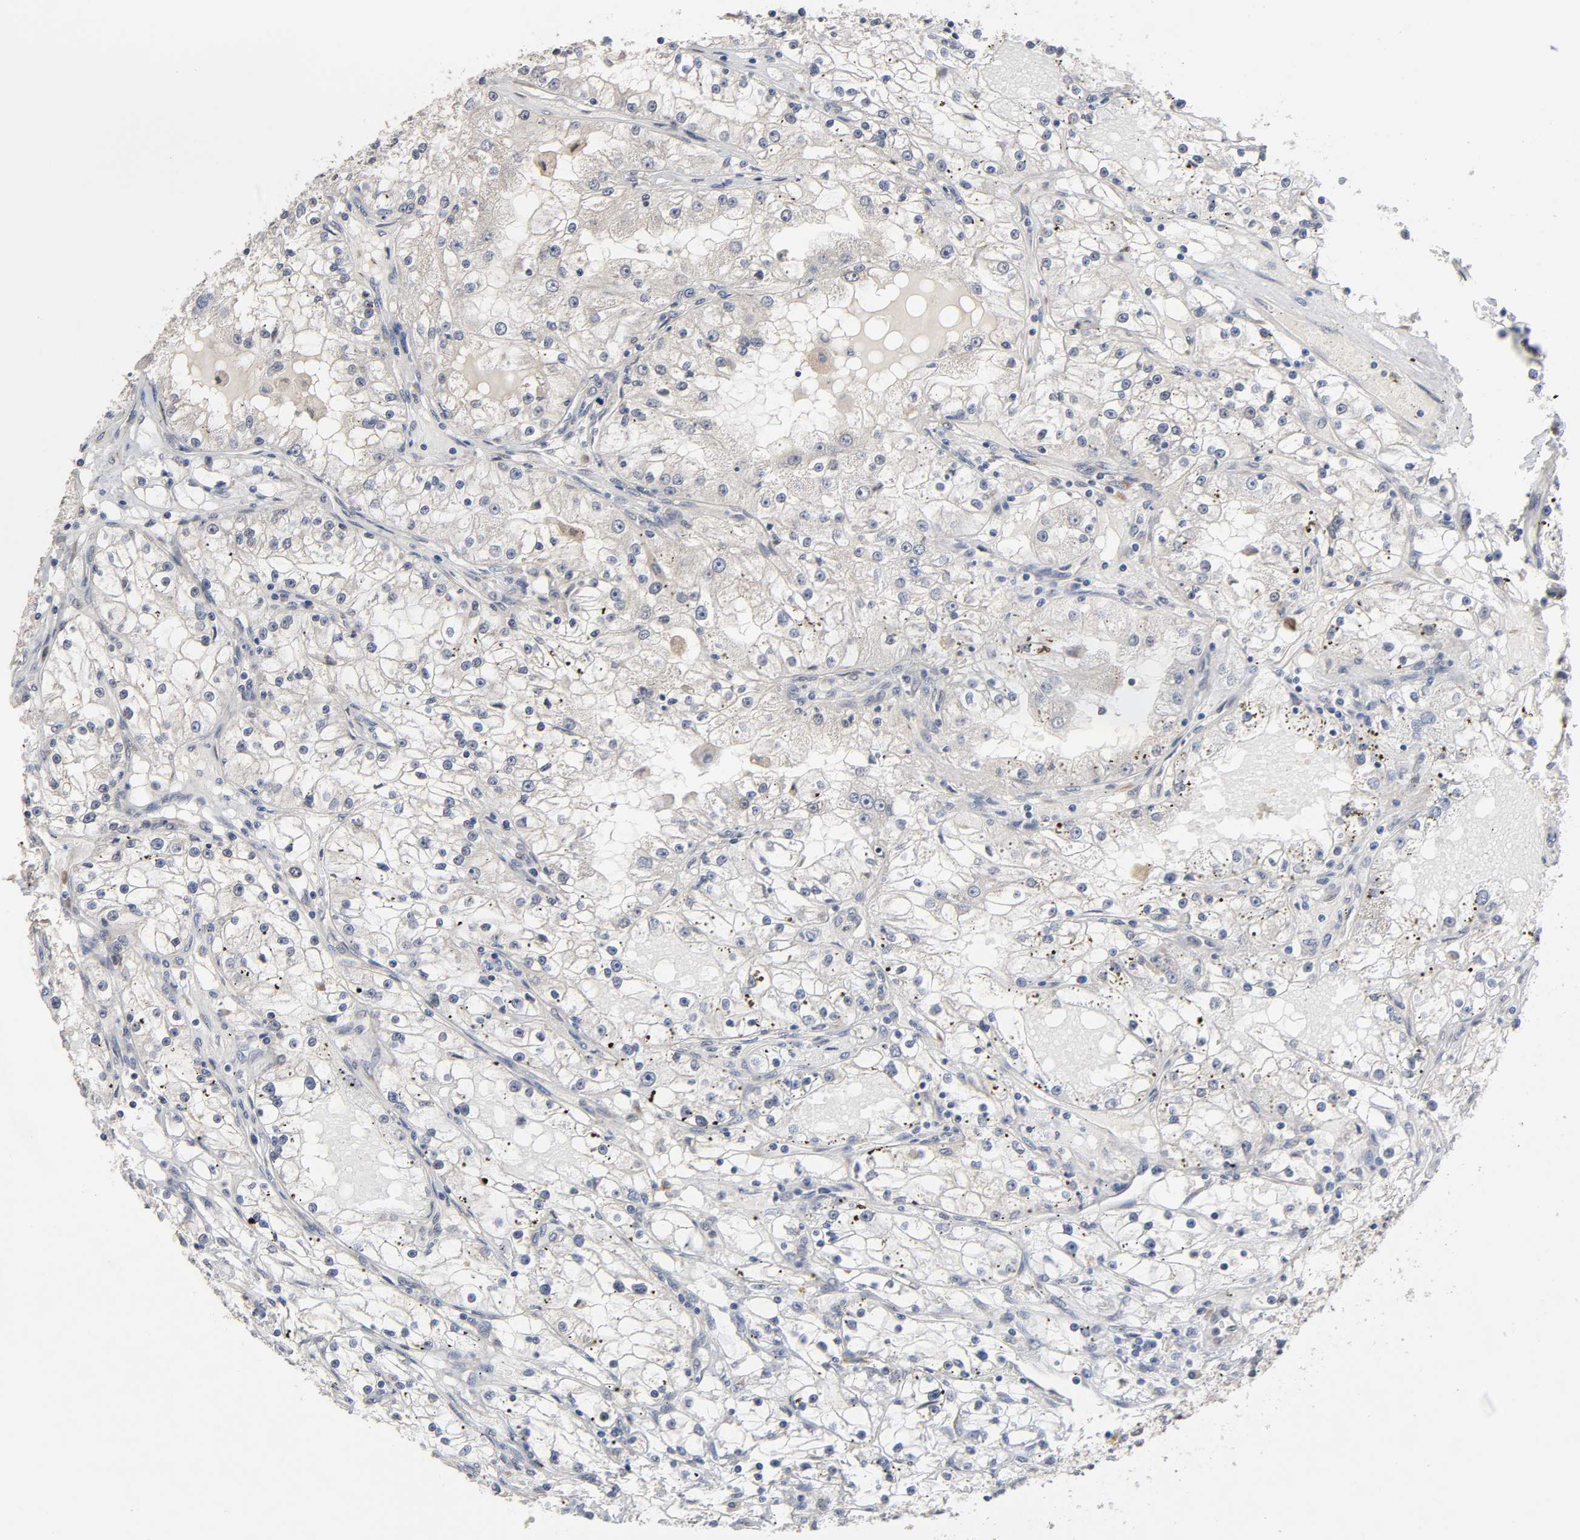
{"staining": {"intensity": "negative", "quantity": "none", "location": "none"}, "tissue": "renal cancer", "cell_type": "Tumor cells", "image_type": "cancer", "snomed": [{"axis": "morphology", "description": "Adenocarcinoma, NOS"}, {"axis": "topography", "description": "Kidney"}], "caption": "Protein analysis of renal adenocarcinoma demonstrates no significant expression in tumor cells.", "gene": "HDLBP", "patient": {"sex": "male", "age": 56}}